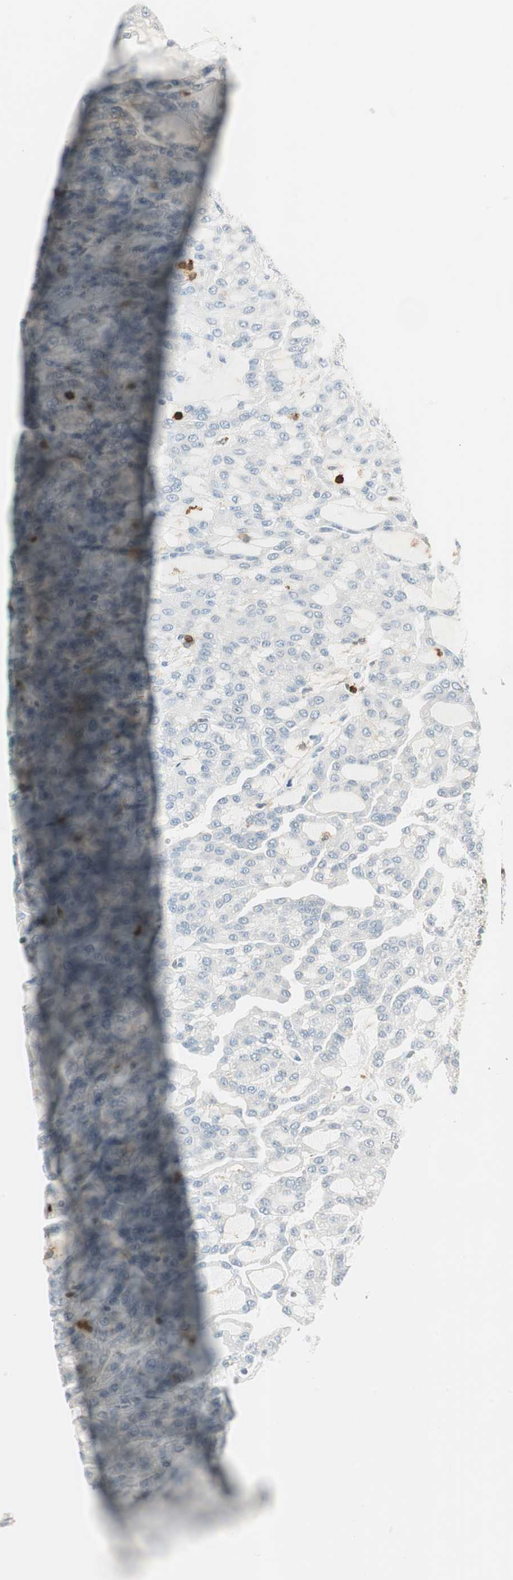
{"staining": {"intensity": "negative", "quantity": "none", "location": "none"}, "tissue": "renal cancer", "cell_type": "Tumor cells", "image_type": "cancer", "snomed": [{"axis": "morphology", "description": "Adenocarcinoma, NOS"}, {"axis": "topography", "description": "Kidney"}], "caption": "Protein analysis of renal cancer (adenocarcinoma) shows no significant staining in tumor cells.", "gene": "HPGD", "patient": {"sex": "male", "age": 63}}